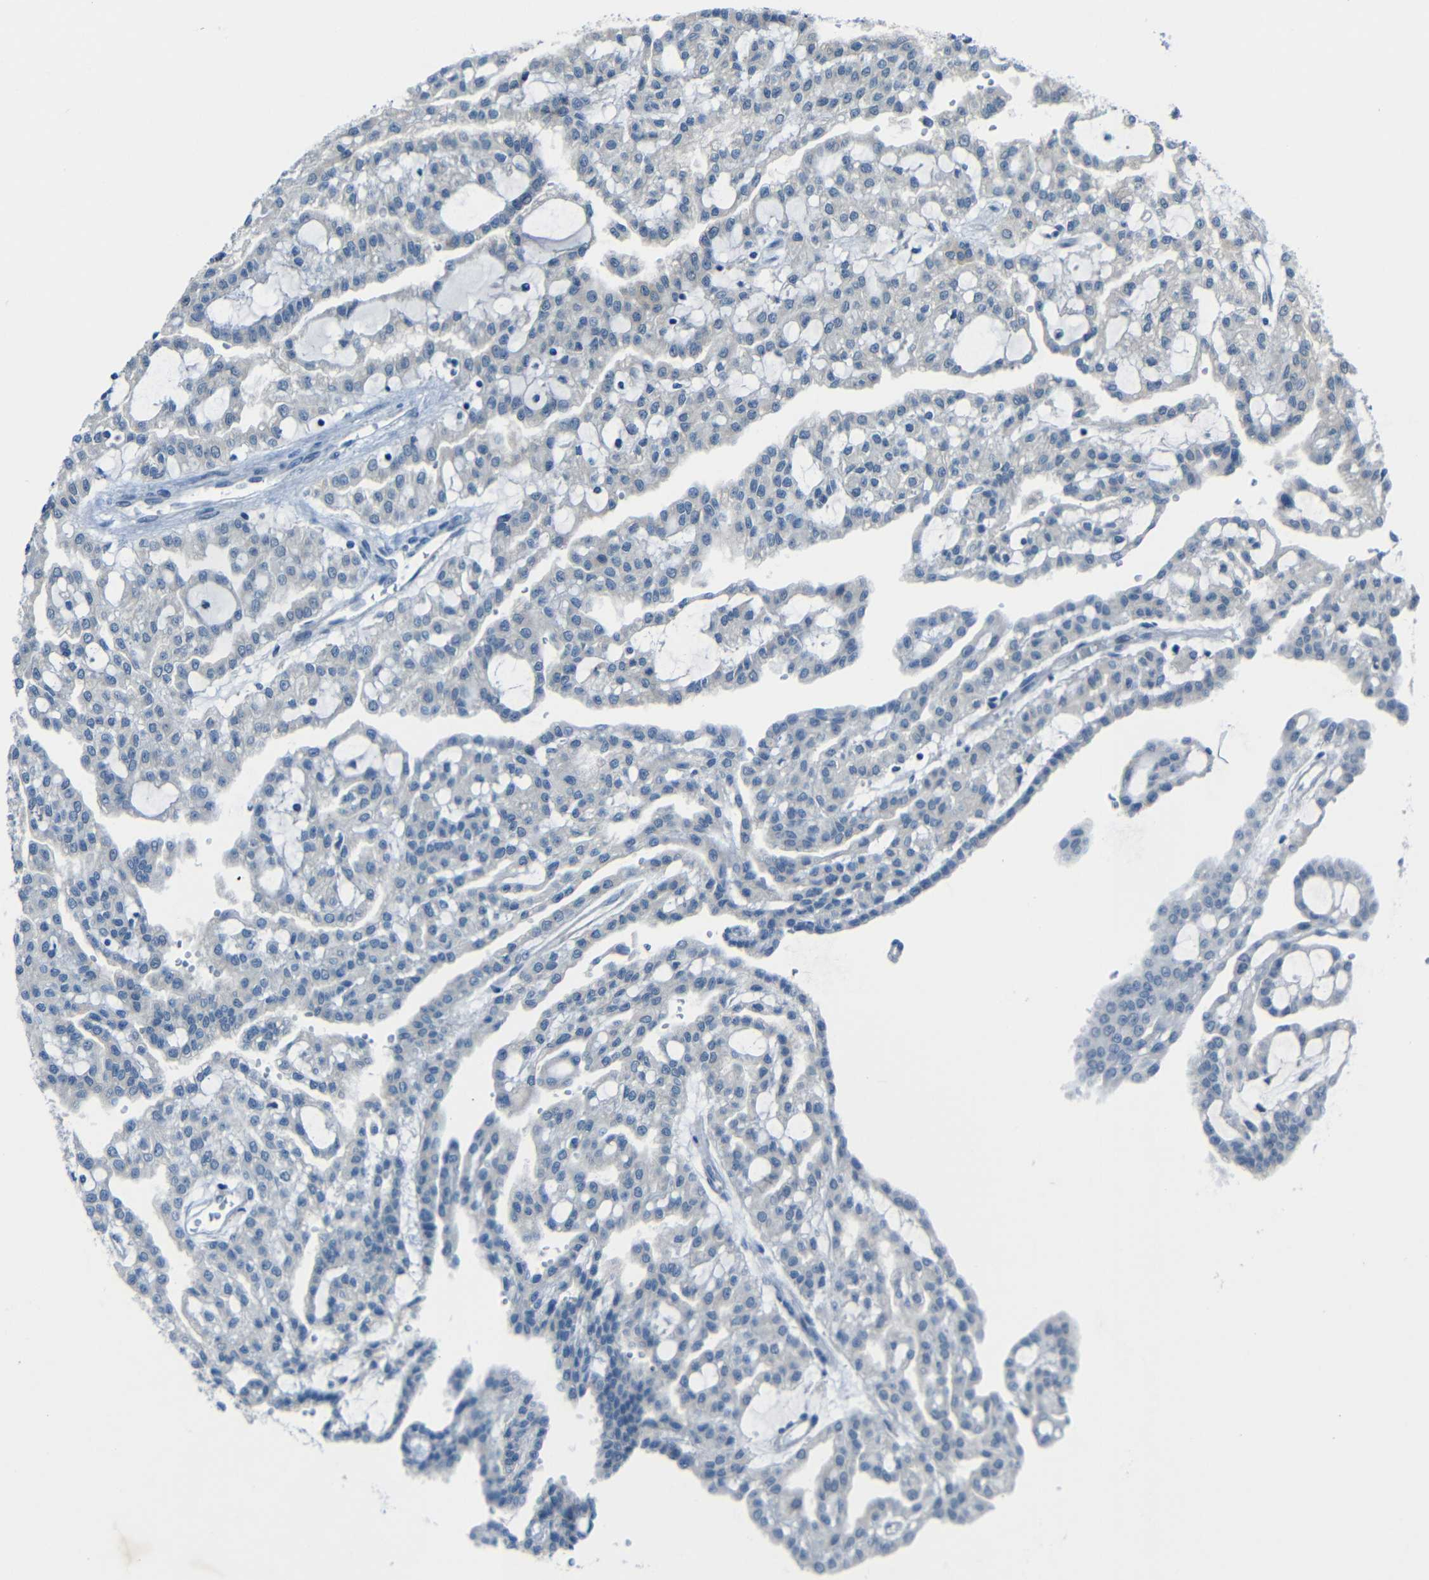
{"staining": {"intensity": "negative", "quantity": "none", "location": "none"}, "tissue": "renal cancer", "cell_type": "Tumor cells", "image_type": "cancer", "snomed": [{"axis": "morphology", "description": "Adenocarcinoma, NOS"}, {"axis": "topography", "description": "Kidney"}], "caption": "A micrograph of human adenocarcinoma (renal) is negative for staining in tumor cells.", "gene": "ANKRD22", "patient": {"sex": "male", "age": 63}}